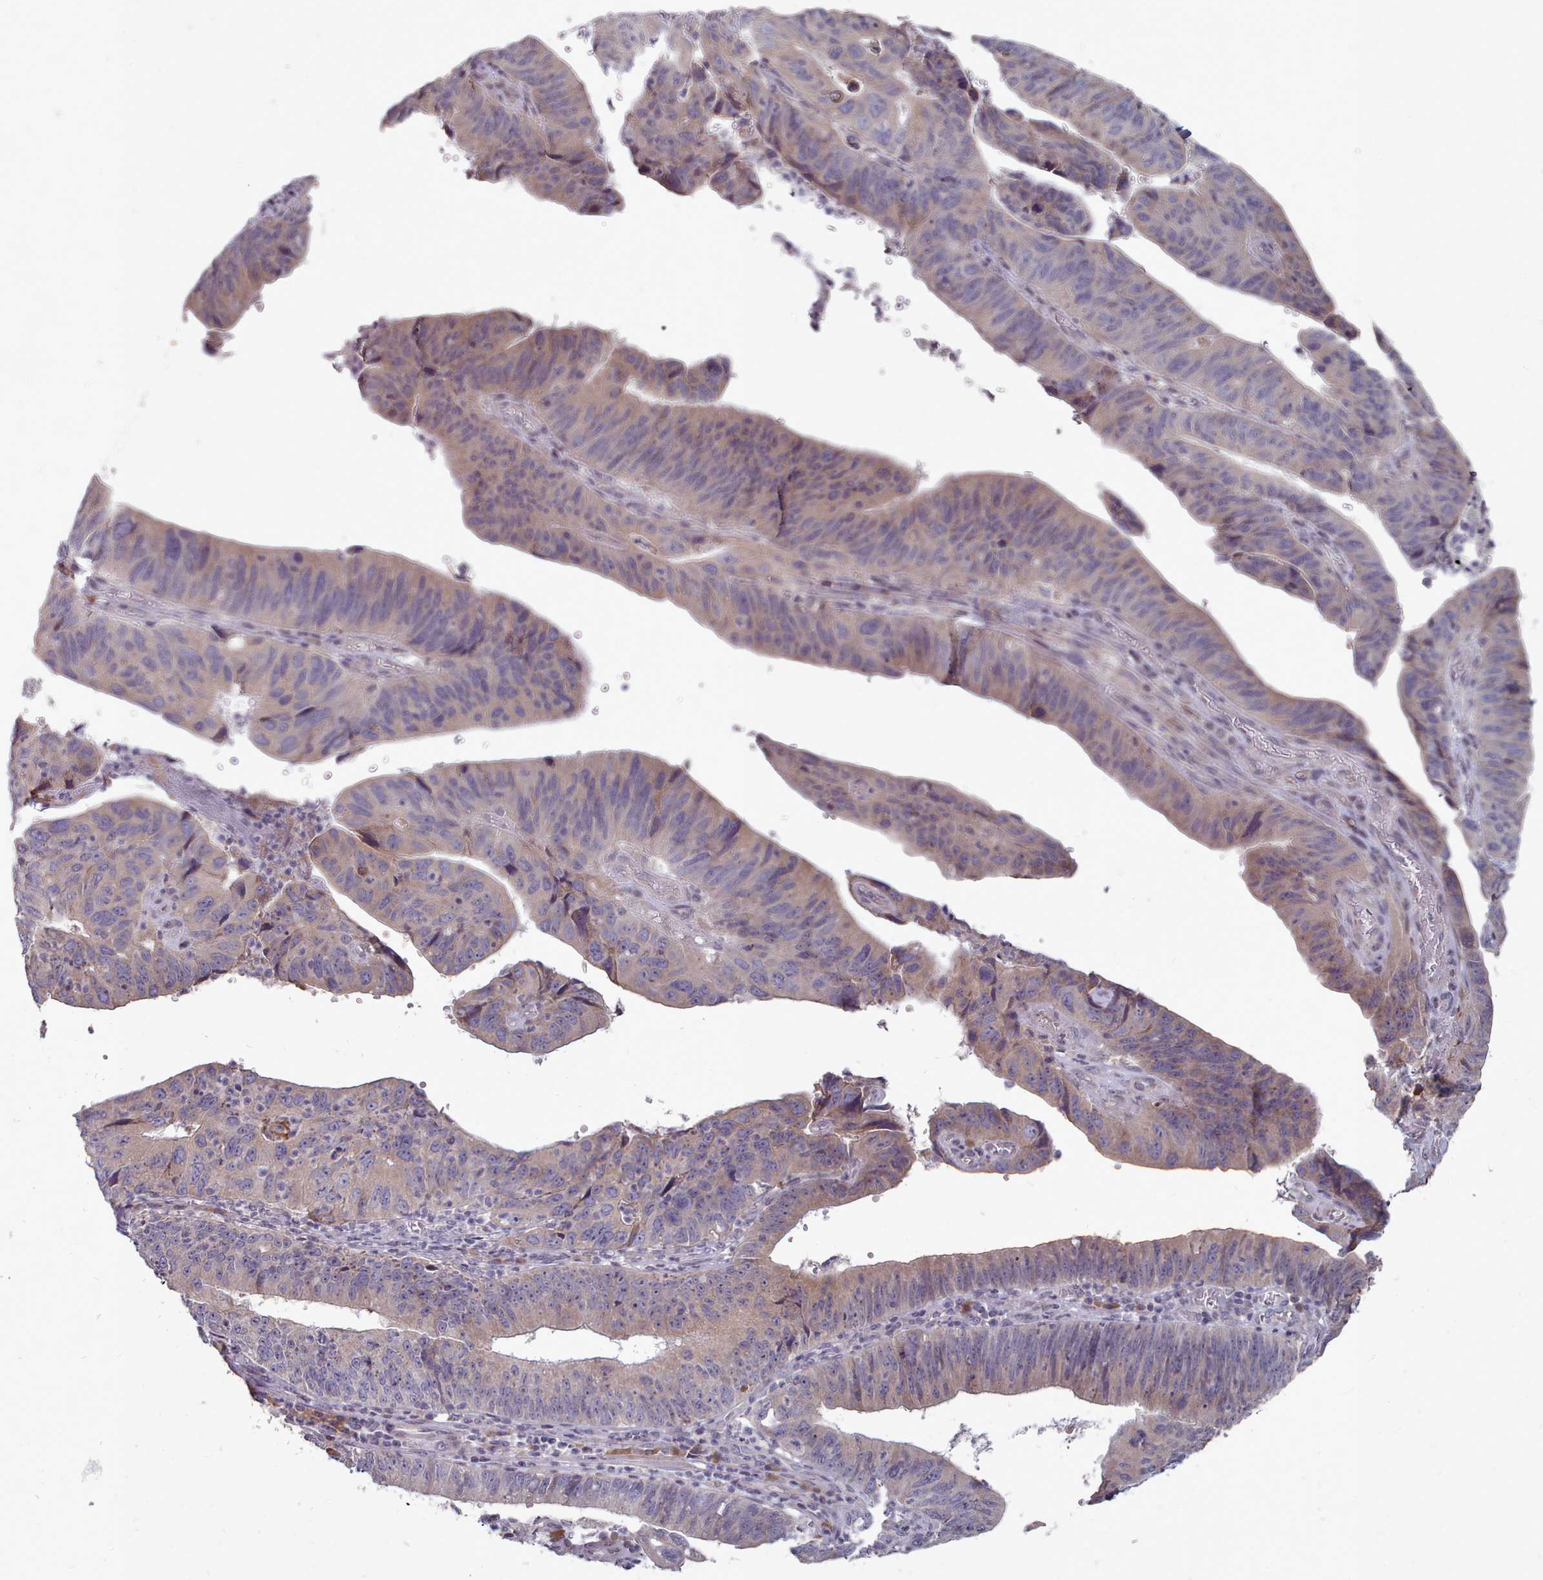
{"staining": {"intensity": "weak", "quantity": "25%-75%", "location": "cytoplasmic/membranous"}, "tissue": "stomach cancer", "cell_type": "Tumor cells", "image_type": "cancer", "snomed": [{"axis": "morphology", "description": "Adenocarcinoma, NOS"}, {"axis": "topography", "description": "Stomach"}], "caption": "Stomach cancer (adenocarcinoma) stained for a protein reveals weak cytoplasmic/membranous positivity in tumor cells.", "gene": "ACKR3", "patient": {"sex": "male", "age": 59}}